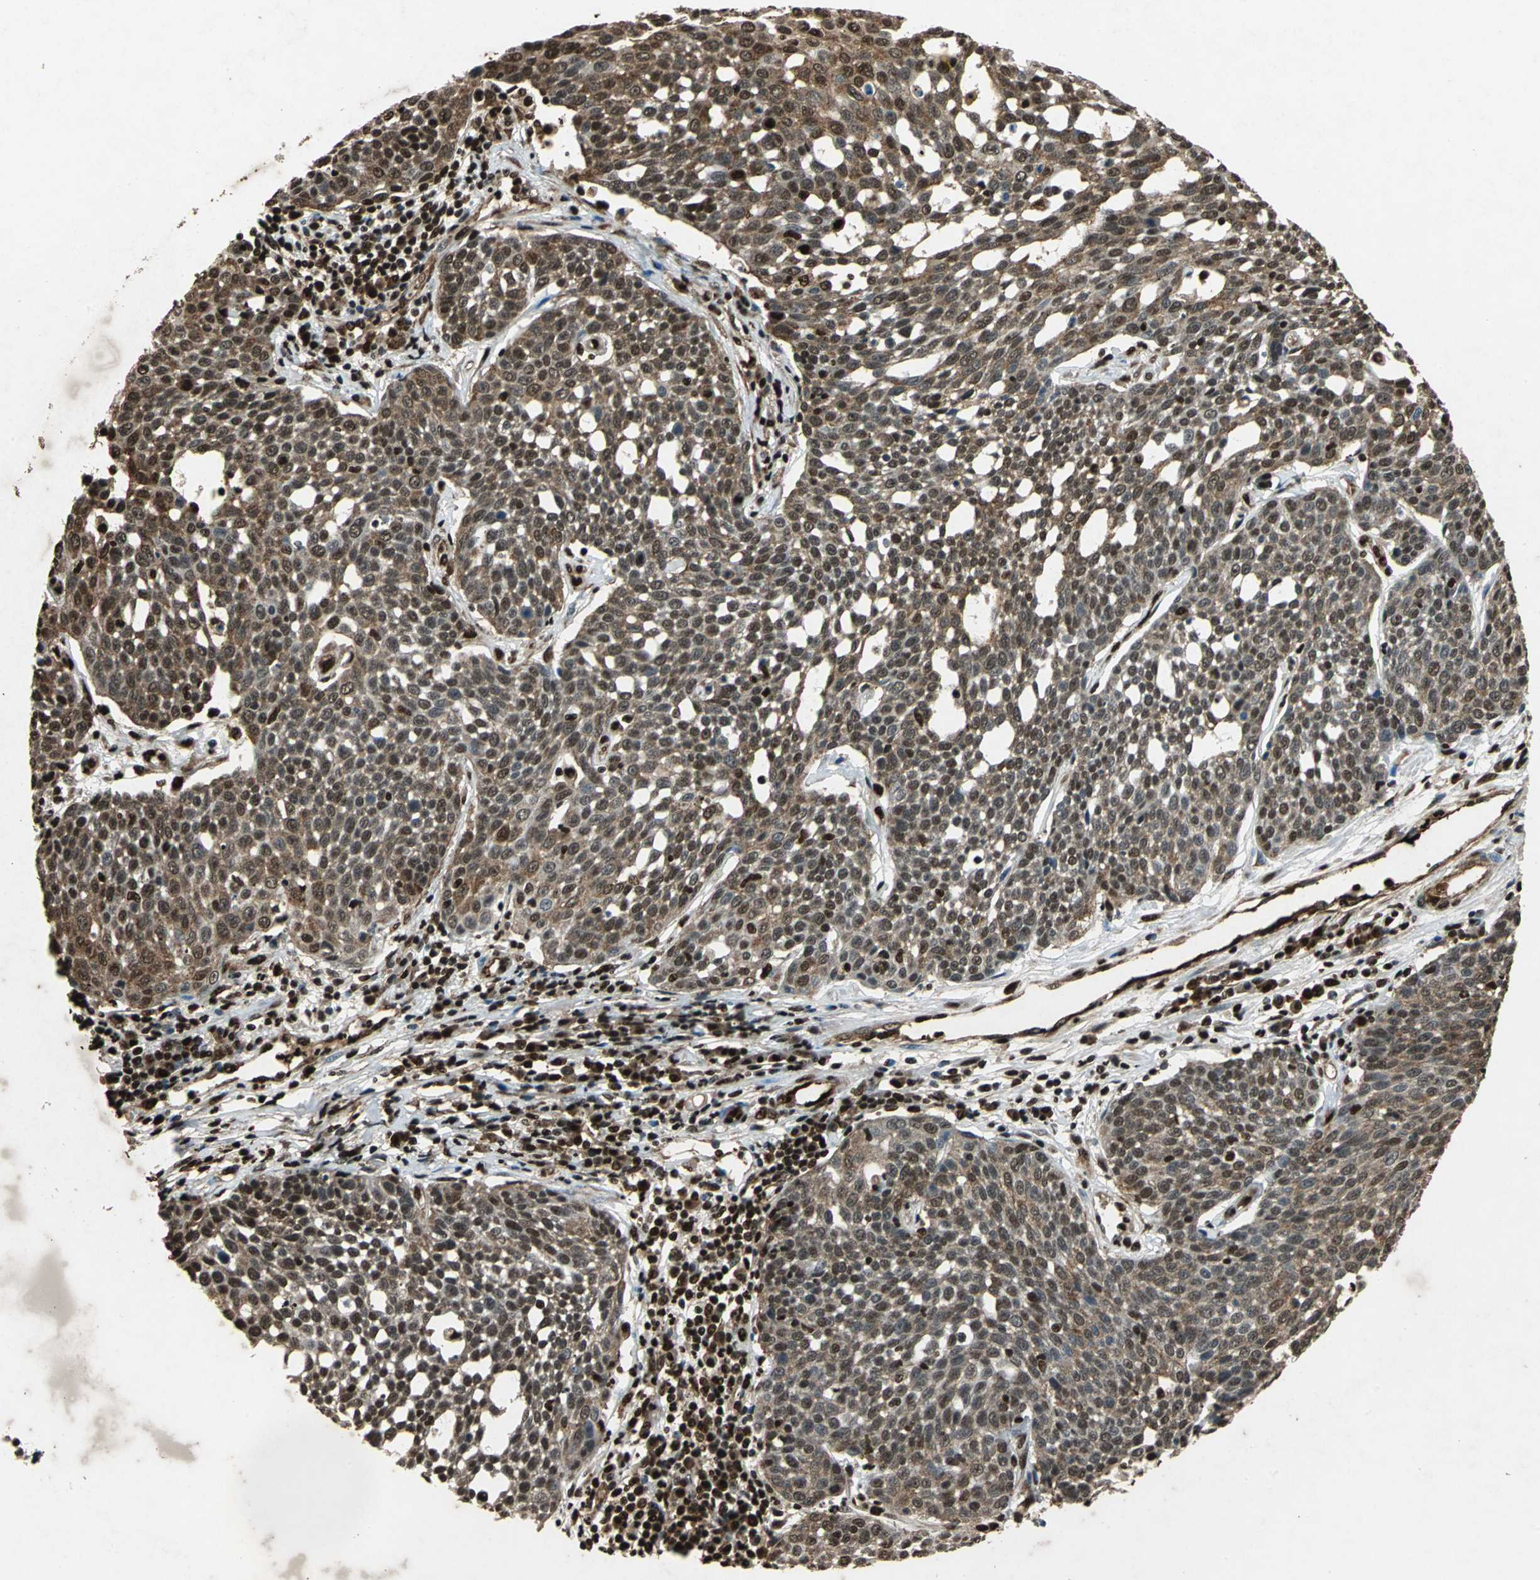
{"staining": {"intensity": "moderate", "quantity": ">75%", "location": "cytoplasmic/membranous,nuclear"}, "tissue": "cervical cancer", "cell_type": "Tumor cells", "image_type": "cancer", "snomed": [{"axis": "morphology", "description": "Squamous cell carcinoma, NOS"}, {"axis": "topography", "description": "Cervix"}], "caption": "Immunohistochemistry (IHC) micrograph of human cervical cancer stained for a protein (brown), which shows medium levels of moderate cytoplasmic/membranous and nuclear expression in approximately >75% of tumor cells.", "gene": "ANP32A", "patient": {"sex": "female", "age": 34}}